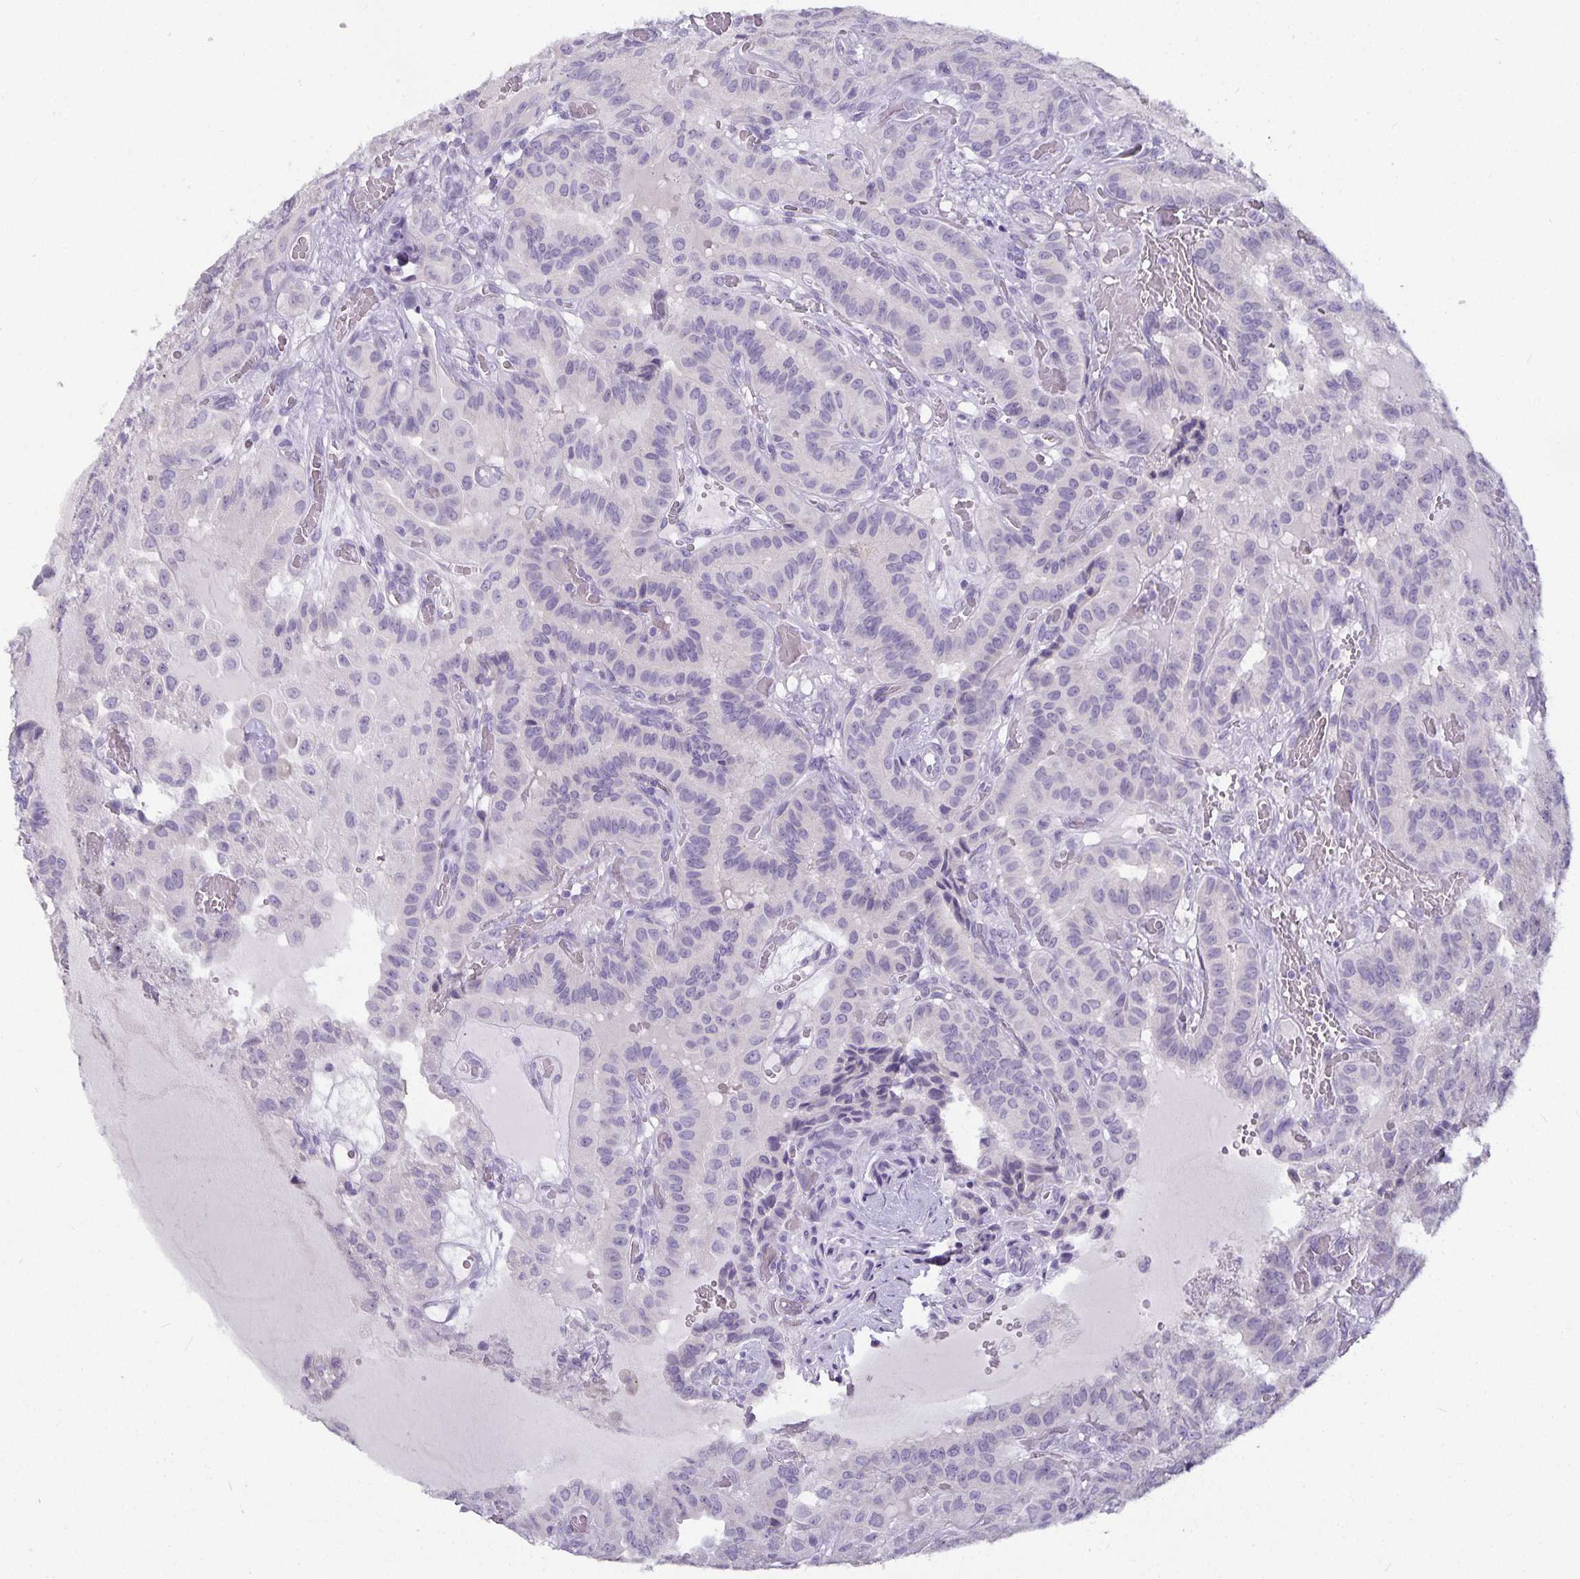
{"staining": {"intensity": "negative", "quantity": "none", "location": "none"}, "tissue": "thyroid cancer", "cell_type": "Tumor cells", "image_type": "cancer", "snomed": [{"axis": "morphology", "description": "Papillary adenocarcinoma, NOS"}, {"axis": "morphology", "description": "Papillary adenoma metastatic"}, {"axis": "topography", "description": "Thyroid gland"}], "caption": "Protein analysis of papillary adenoma metastatic (thyroid) shows no significant staining in tumor cells.", "gene": "CA12", "patient": {"sex": "male", "age": 87}}